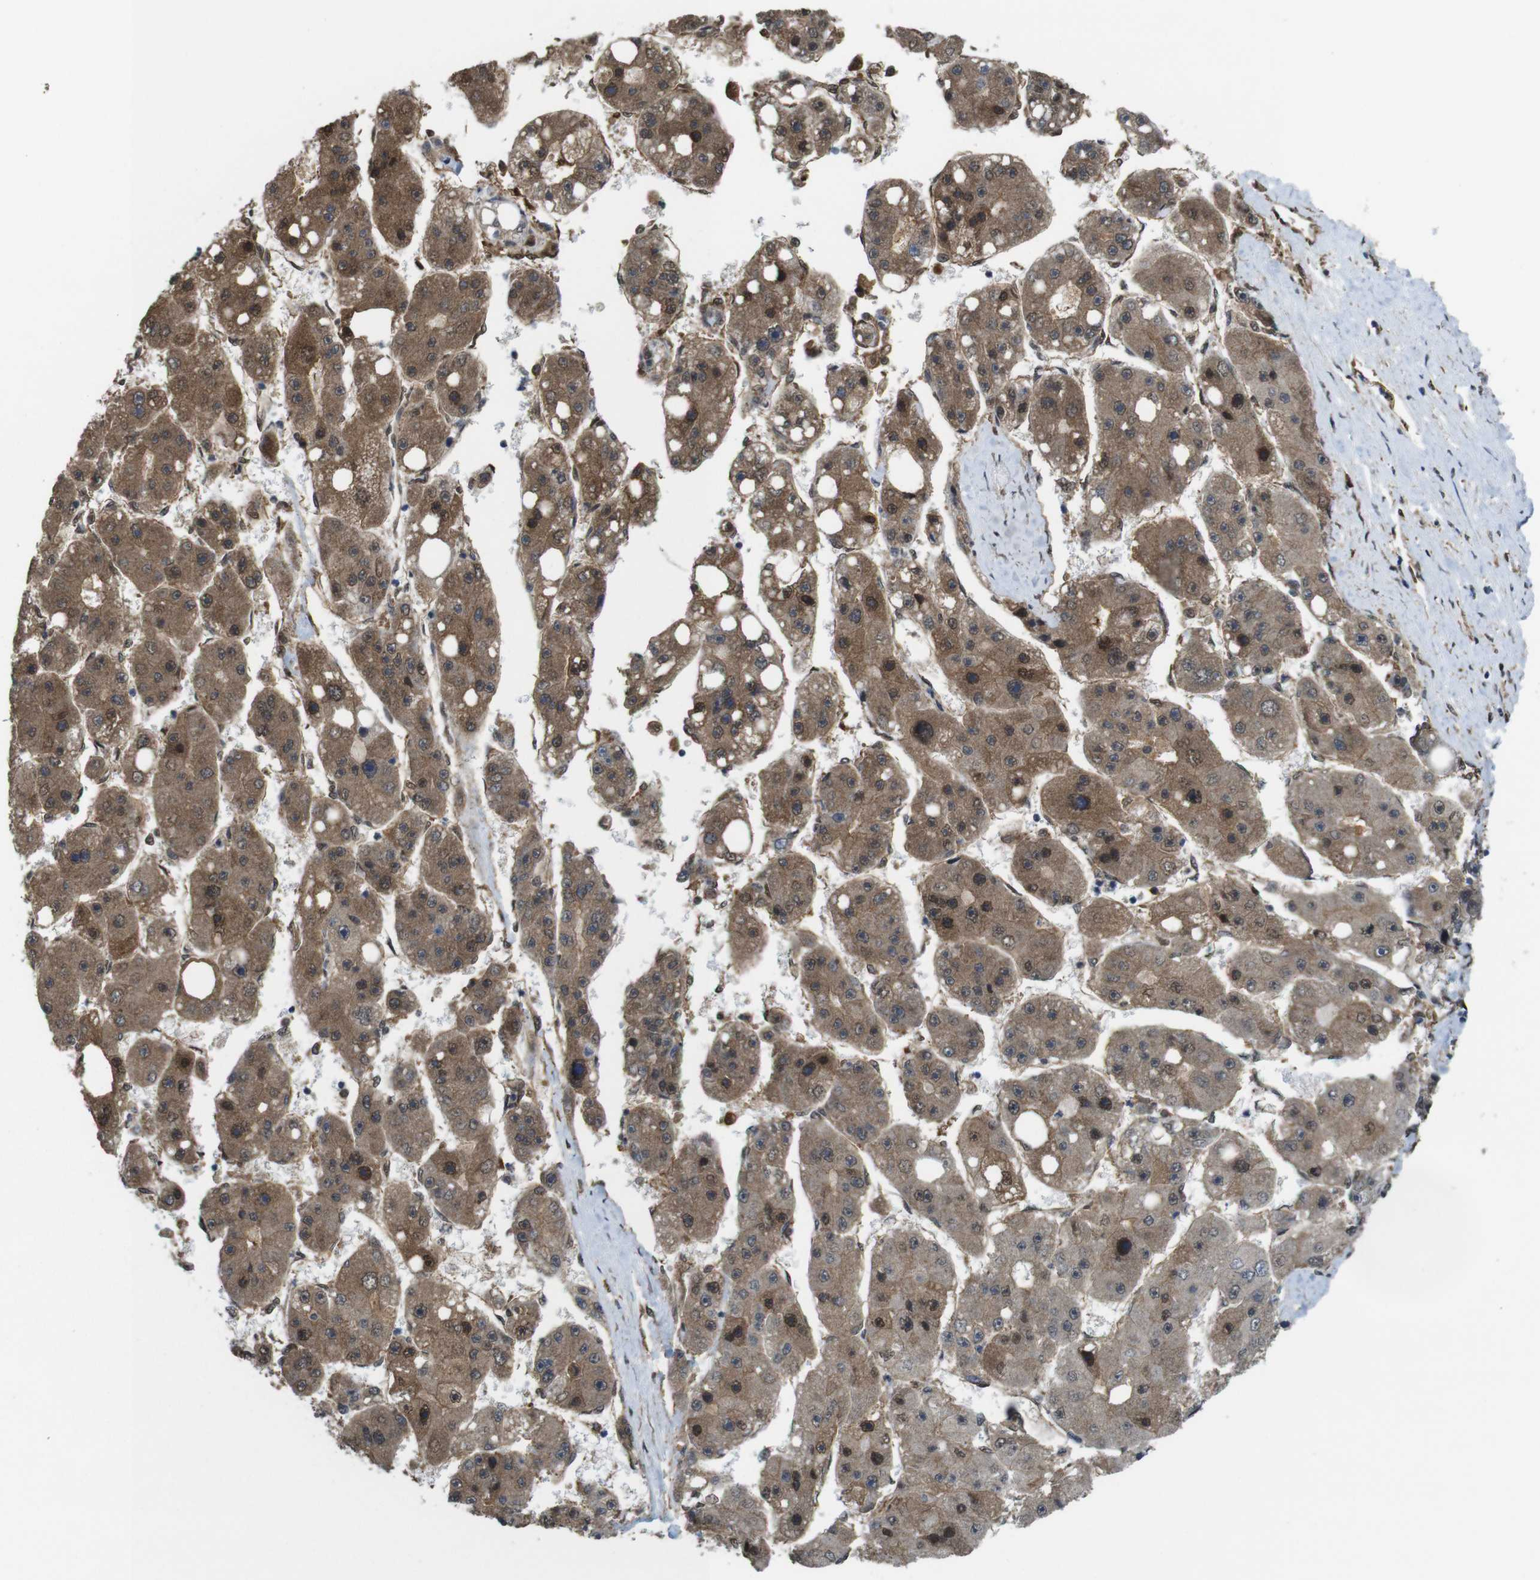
{"staining": {"intensity": "moderate", "quantity": ">75%", "location": "cytoplasmic/membranous"}, "tissue": "liver cancer", "cell_type": "Tumor cells", "image_type": "cancer", "snomed": [{"axis": "morphology", "description": "Carcinoma, Hepatocellular, NOS"}, {"axis": "topography", "description": "Liver"}], "caption": "This is an image of immunohistochemistry staining of liver cancer (hepatocellular carcinoma), which shows moderate staining in the cytoplasmic/membranous of tumor cells.", "gene": "YWHAG", "patient": {"sex": "female", "age": 61}}